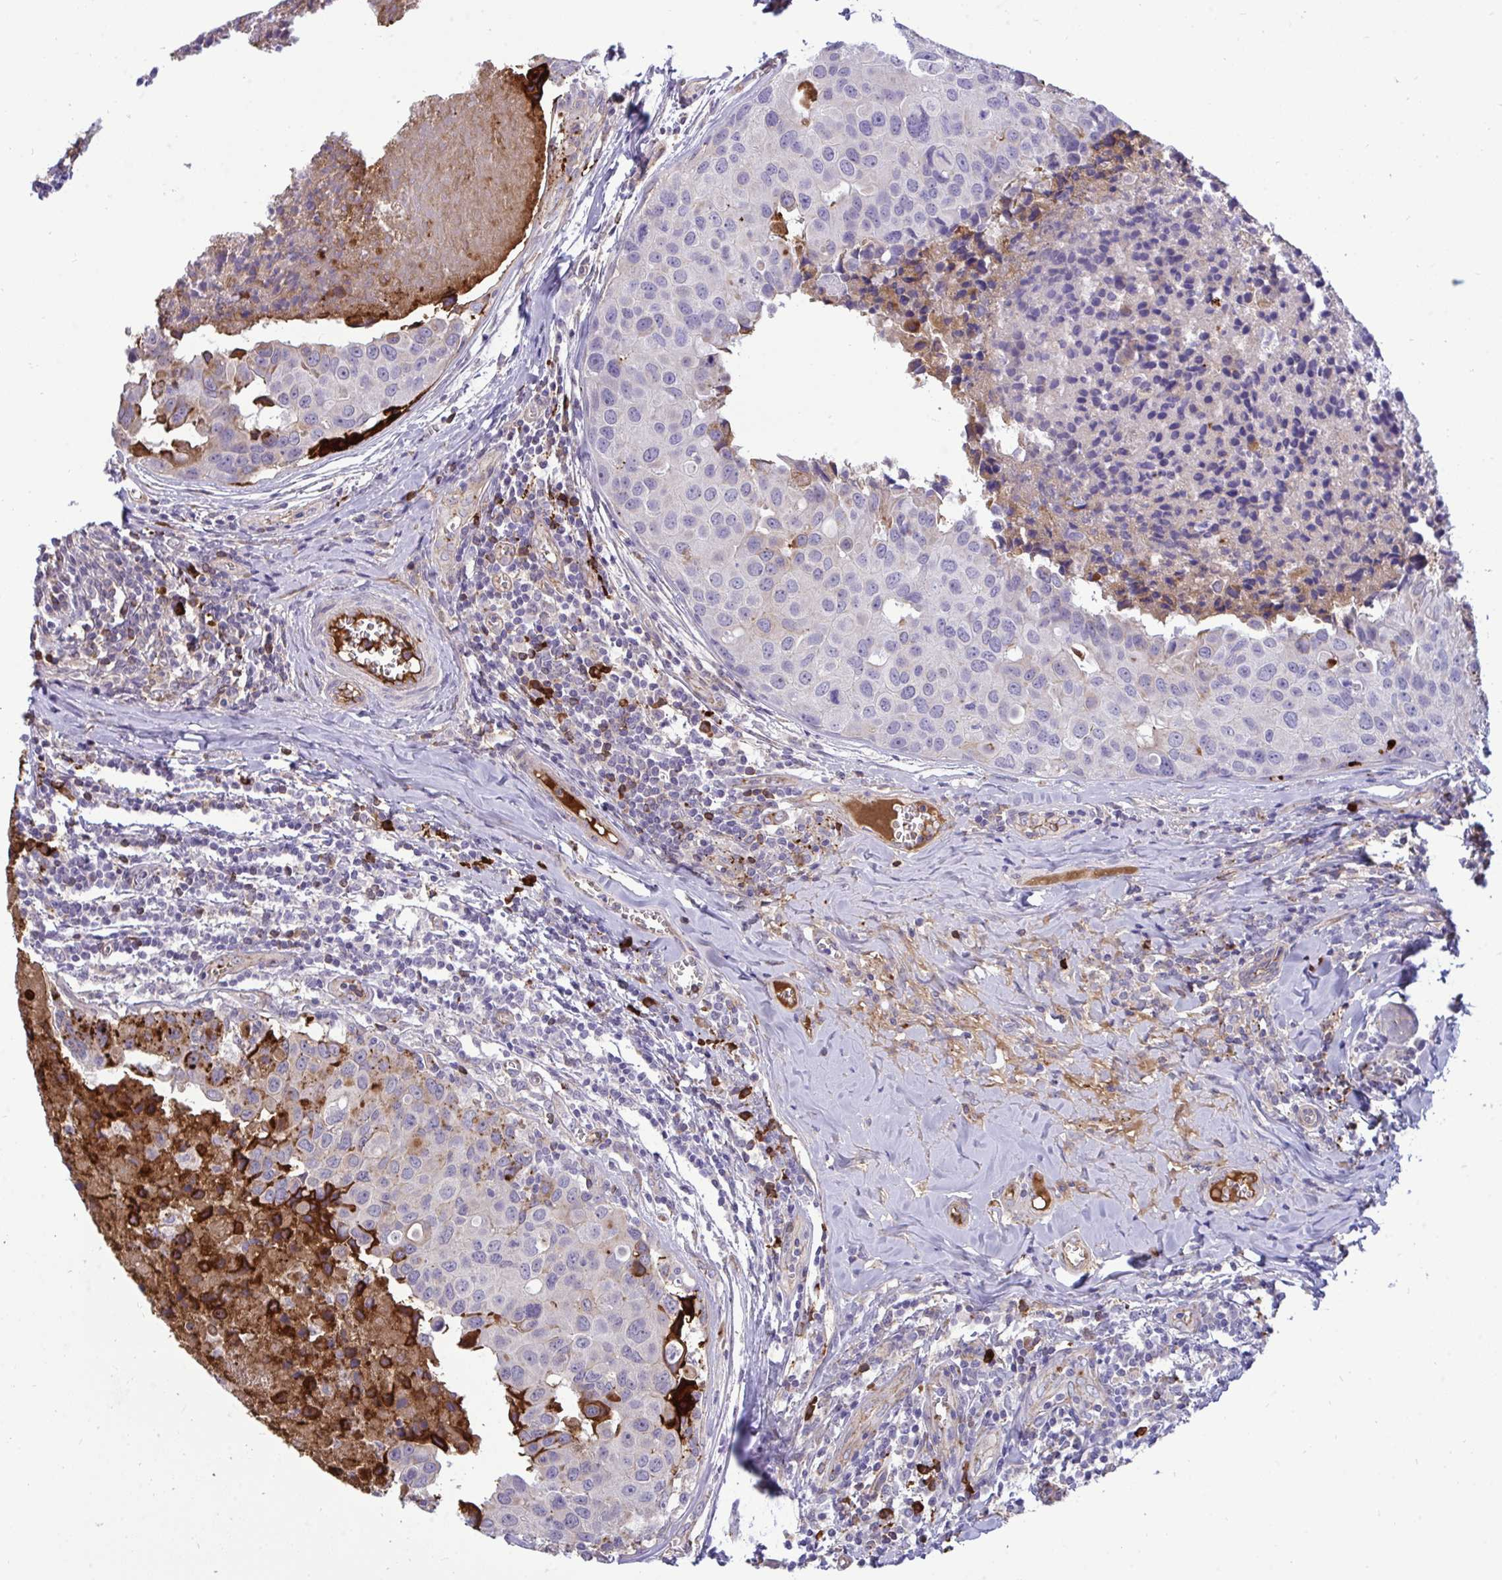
{"staining": {"intensity": "strong", "quantity": "<25%", "location": "cytoplasmic/membranous"}, "tissue": "breast cancer", "cell_type": "Tumor cells", "image_type": "cancer", "snomed": [{"axis": "morphology", "description": "Duct carcinoma"}, {"axis": "topography", "description": "Breast"}], "caption": "Breast cancer was stained to show a protein in brown. There is medium levels of strong cytoplasmic/membranous expression in approximately <25% of tumor cells.", "gene": "F2", "patient": {"sex": "female", "age": 24}}